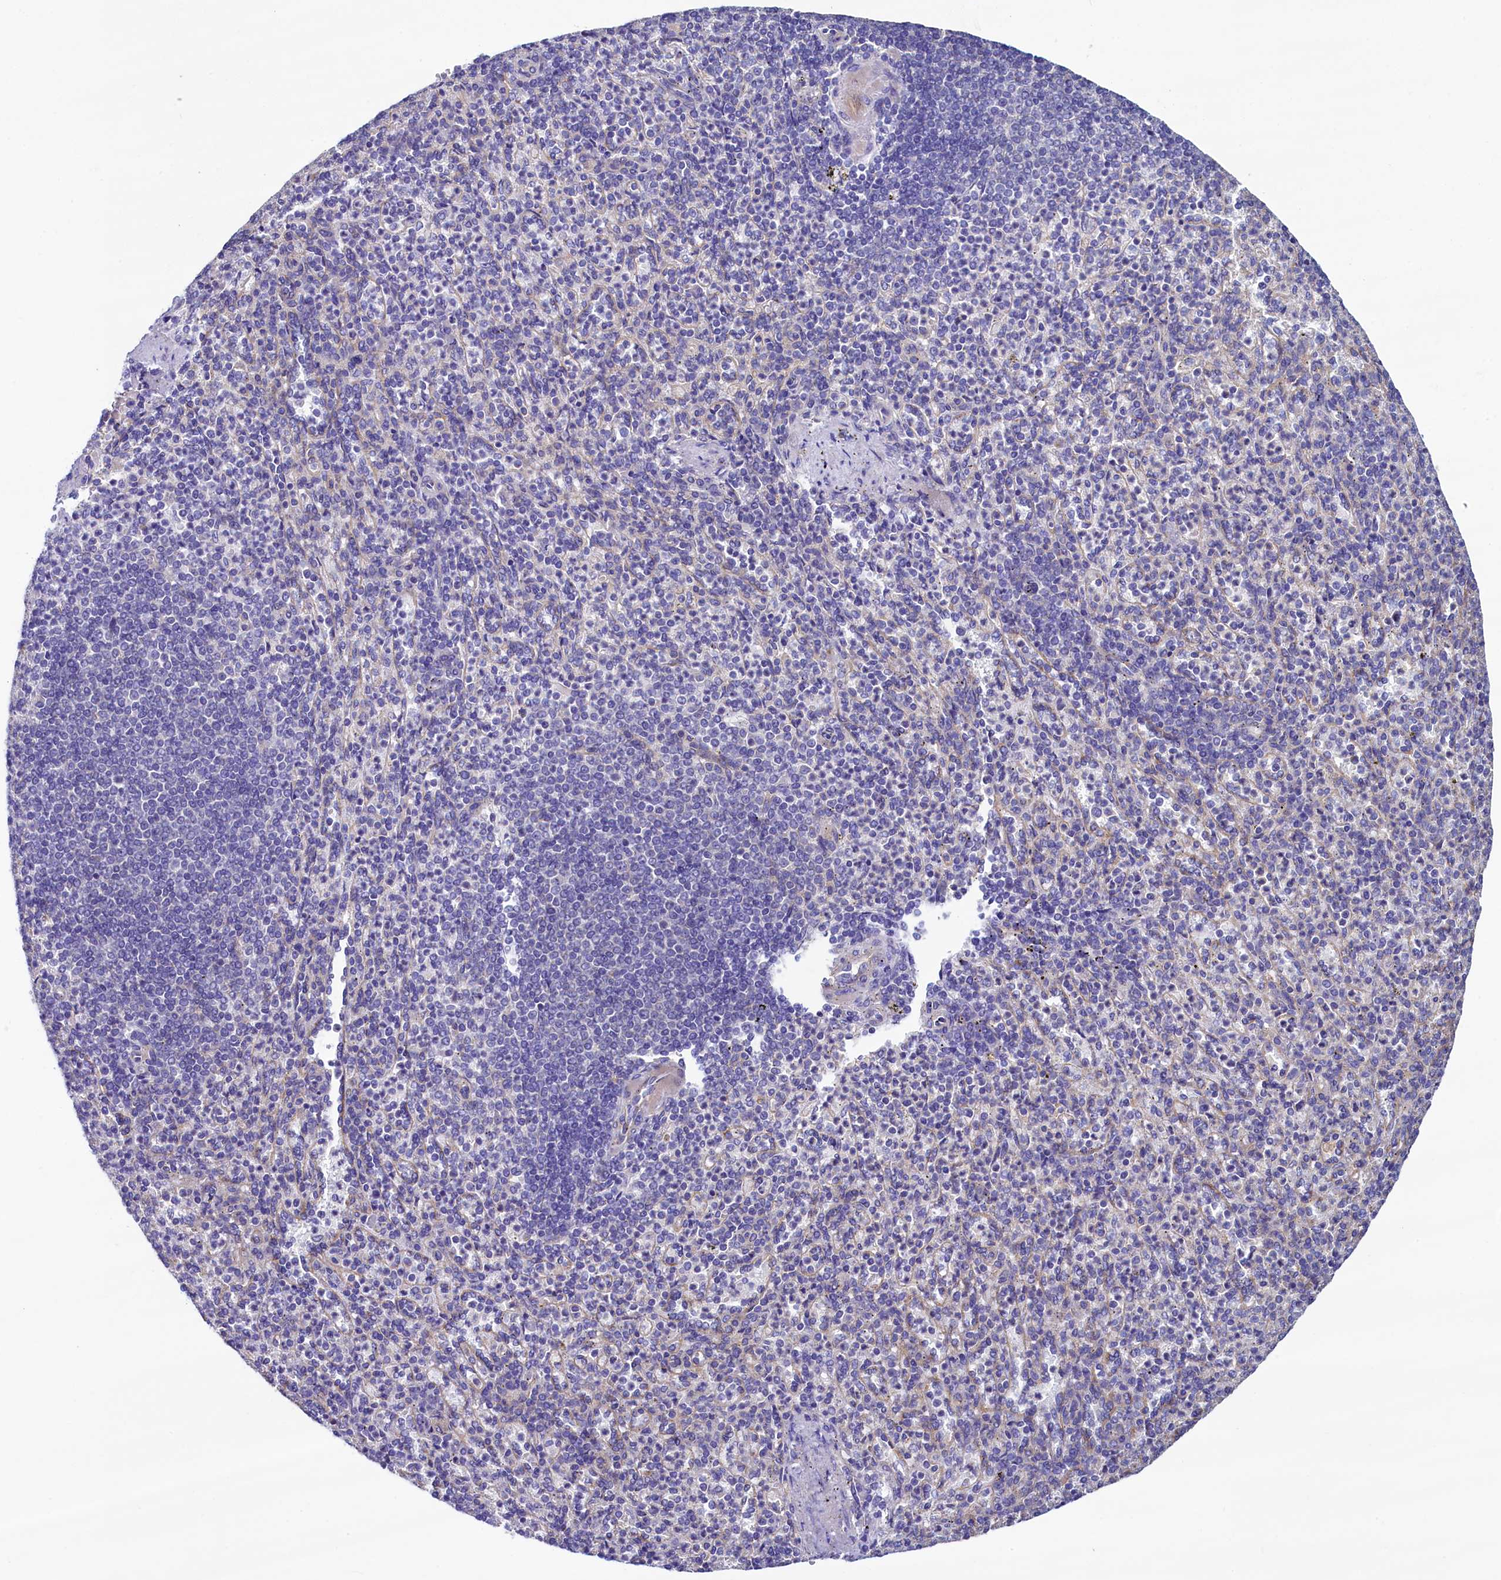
{"staining": {"intensity": "weak", "quantity": "<25%", "location": "cytoplasmic/membranous"}, "tissue": "spleen", "cell_type": "Cells in red pulp", "image_type": "normal", "snomed": [{"axis": "morphology", "description": "Normal tissue, NOS"}, {"axis": "topography", "description": "Spleen"}], "caption": "IHC of benign spleen displays no staining in cells in red pulp. (Stains: DAB IHC with hematoxylin counter stain, Microscopy: brightfield microscopy at high magnification).", "gene": "GPR21", "patient": {"sex": "female", "age": 74}}